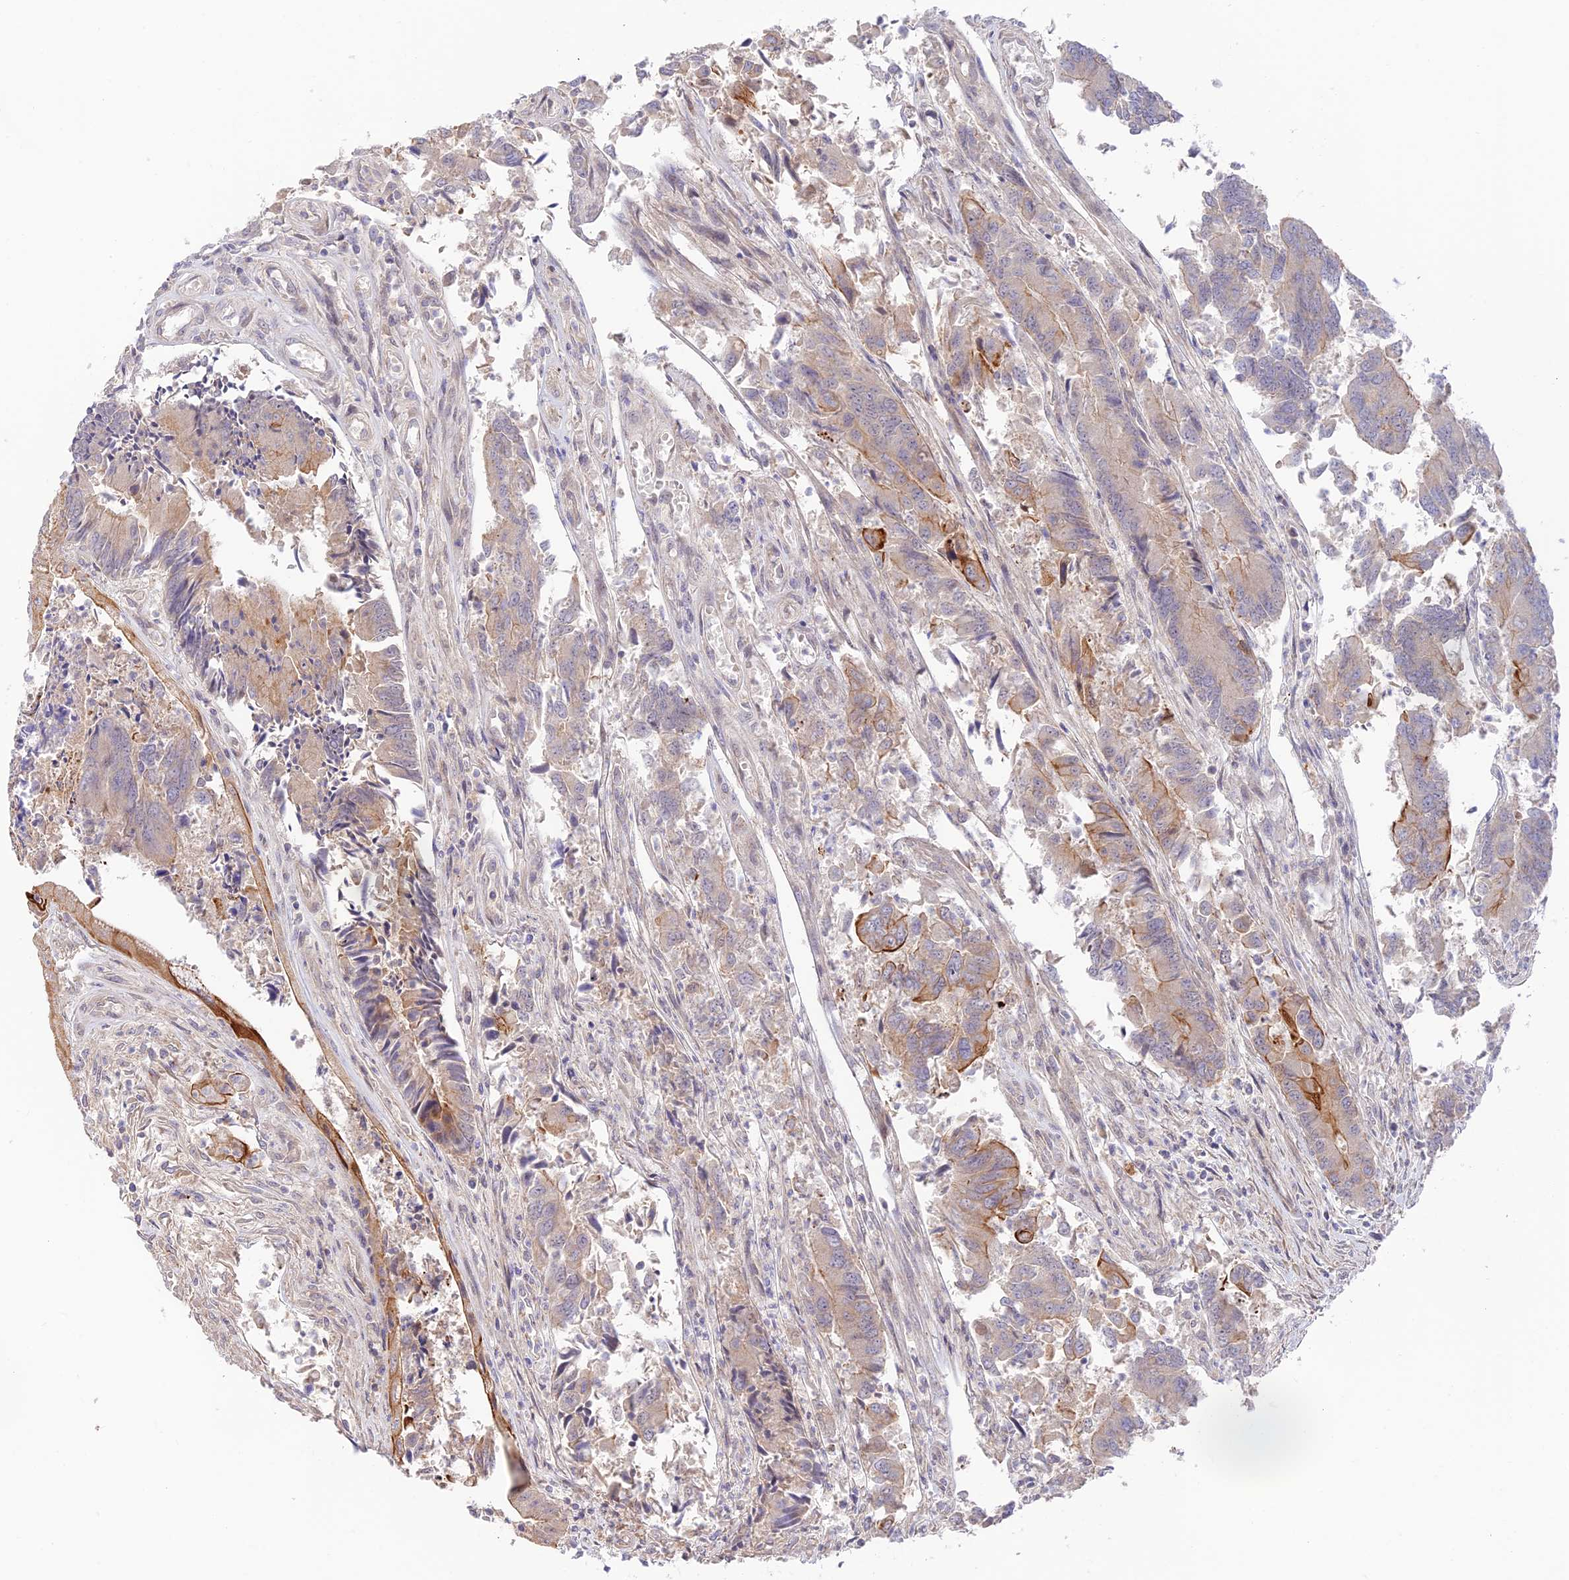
{"staining": {"intensity": "weak", "quantity": ">75%", "location": "cytoplasmic/membranous"}, "tissue": "colorectal cancer", "cell_type": "Tumor cells", "image_type": "cancer", "snomed": [{"axis": "morphology", "description": "Adenocarcinoma, NOS"}, {"axis": "topography", "description": "Colon"}], "caption": "Tumor cells exhibit low levels of weak cytoplasmic/membranous expression in approximately >75% of cells in human colorectal adenocarcinoma.", "gene": "CAMSAP3", "patient": {"sex": "female", "age": 67}}